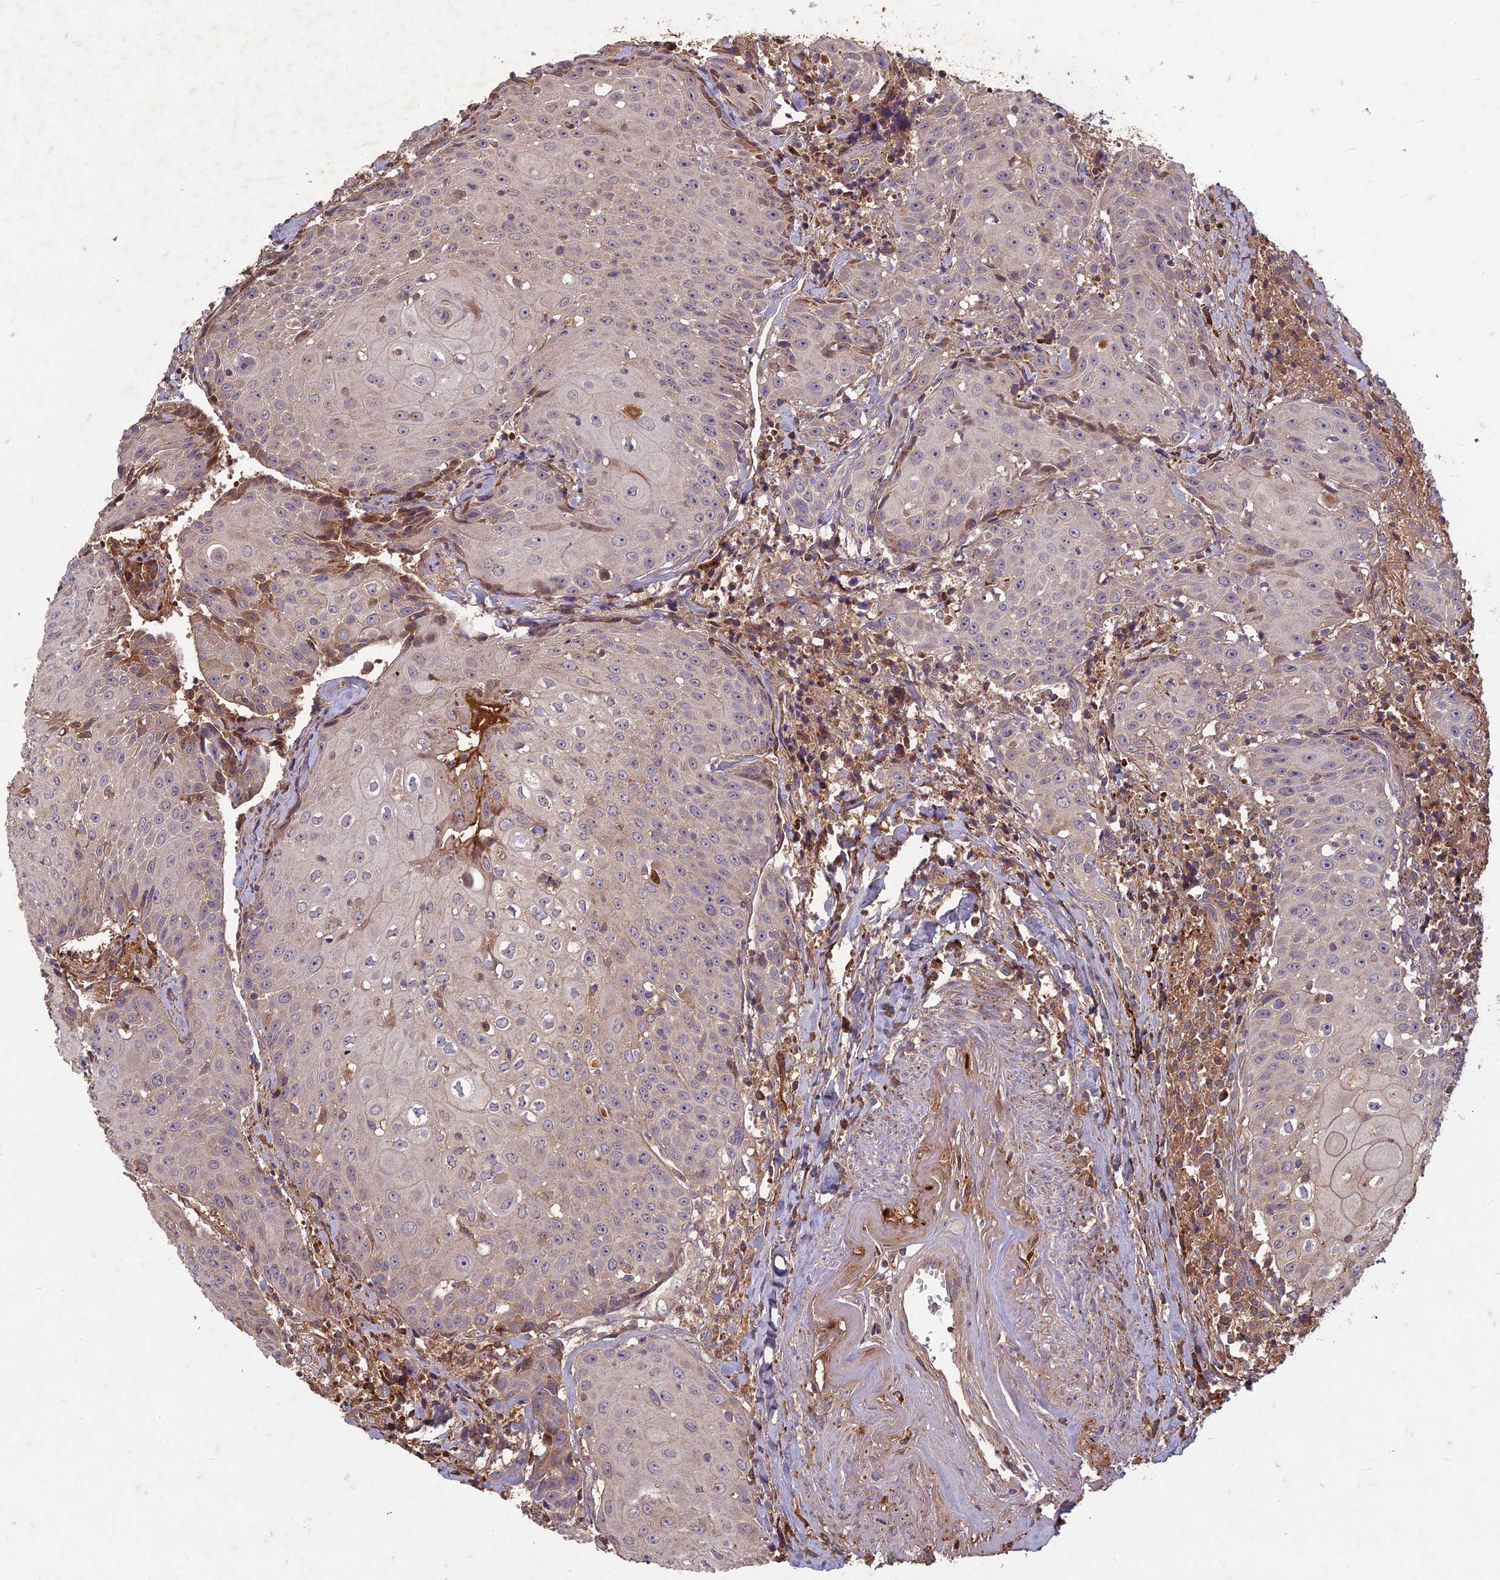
{"staining": {"intensity": "weak", "quantity": "<25%", "location": "cytoplasmic/membranous"}, "tissue": "head and neck cancer", "cell_type": "Tumor cells", "image_type": "cancer", "snomed": [{"axis": "morphology", "description": "Squamous cell carcinoma, NOS"}, {"axis": "topography", "description": "Oral tissue"}, {"axis": "topography", "description": "Head-Neck"}], "caption": "This image is of head and neck cancer (squamous cell carcinoma) stained with immunohistochemistry to label a protein in brown with the nuclei are counter-stained blue. There is no positivity in tumor cells.", "gene": "TCF25", "patient": {"sex": "female", "age": 82}}